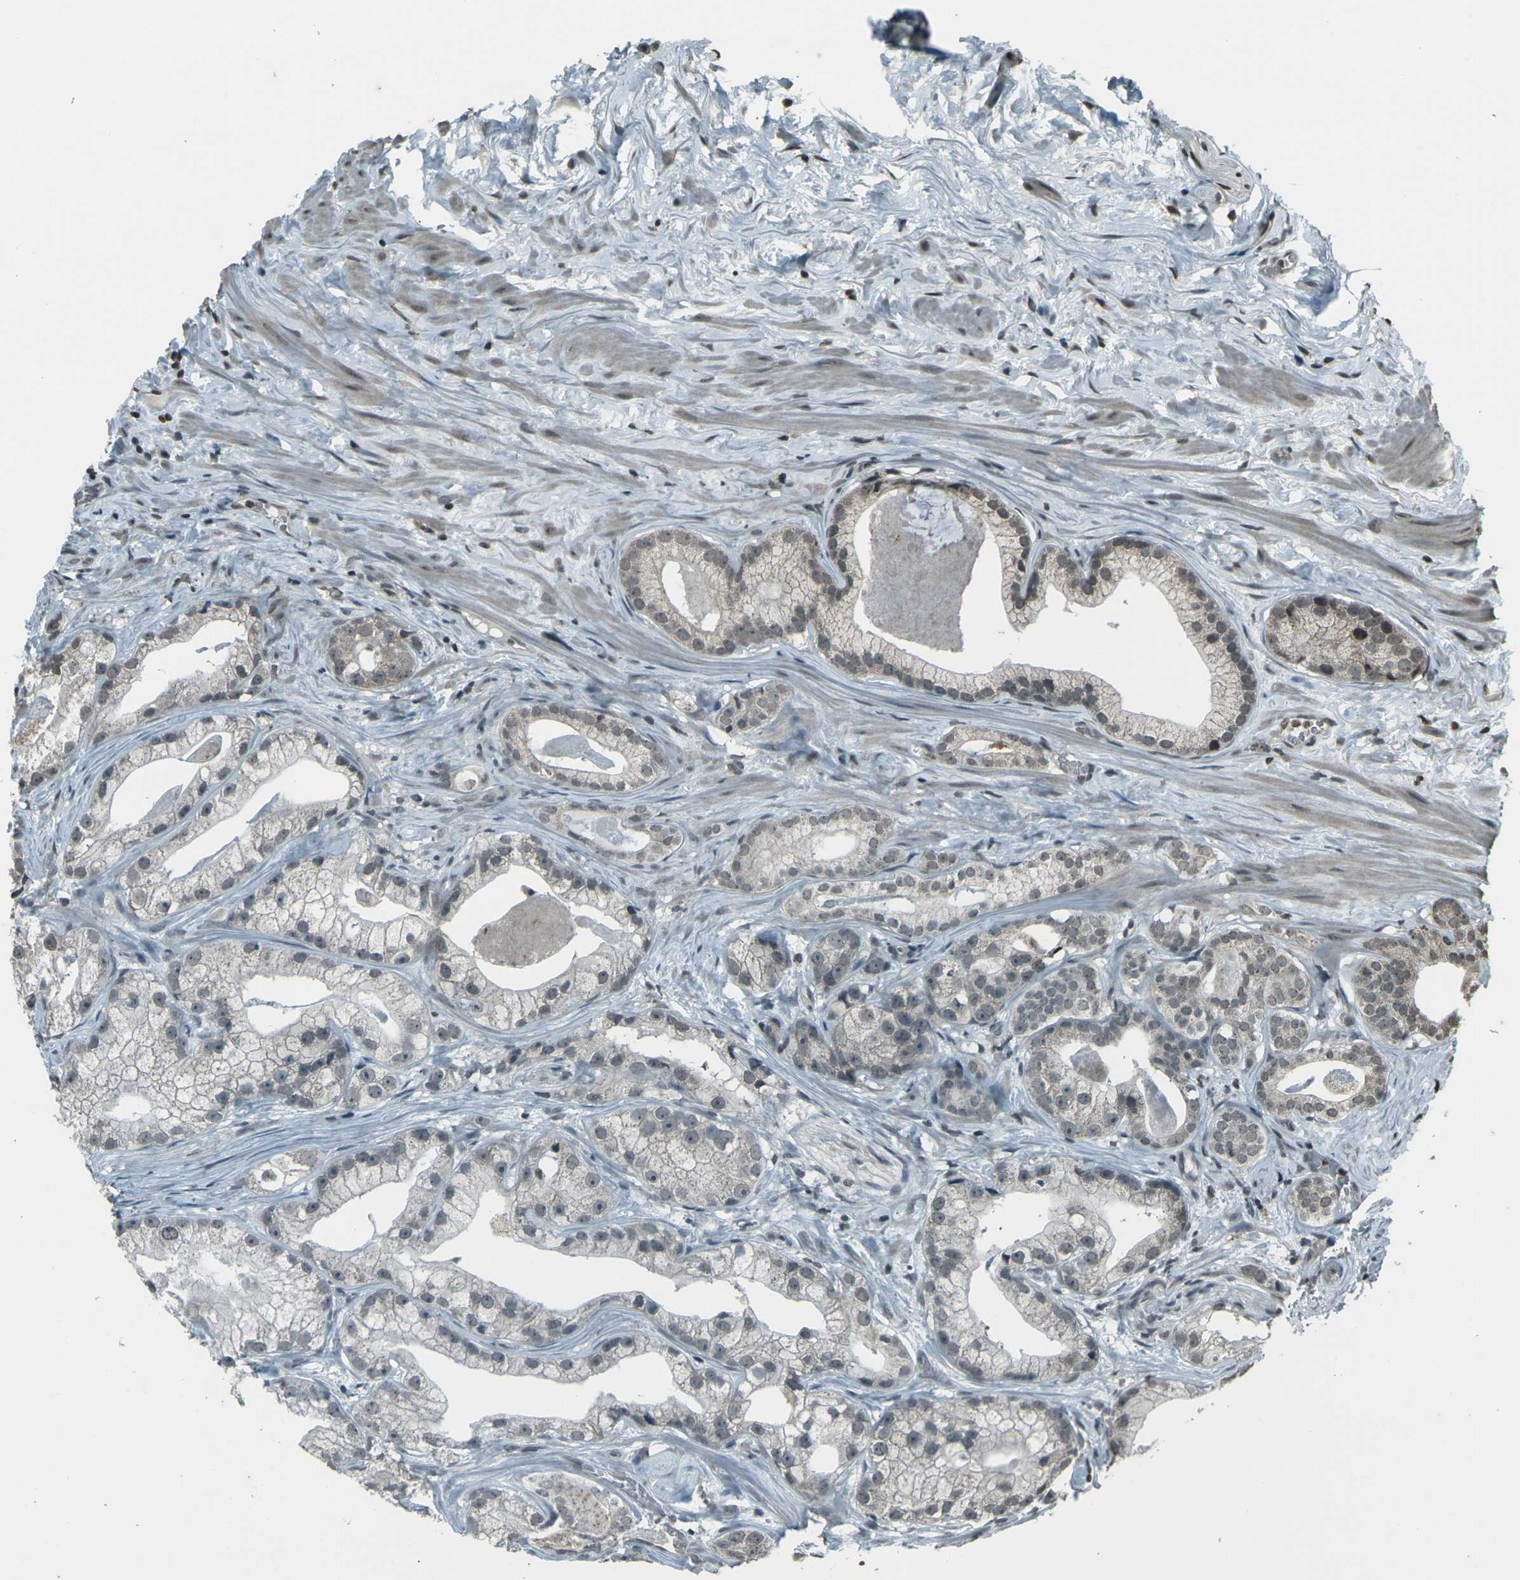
{"staining": {"intensity": "weak", "quantity": "<25%", "location": "nuclear"}, "tissue": "prostate cancer", "cell_type": "Tumor cells", "image_type": "cancer", "snomed": [{"axis": "morphology", "description": "Adenocarcinoma, Low grade"}, {"axis": "topography", "description": "Prostate"}], "caption": "DAB immunohistochemical staining of low-grade adenocarcinoma (prostate) shows no significant staining in tumor cells.", "gene": "PRPF8", "patient": {"sex": "male", "age": 59}}